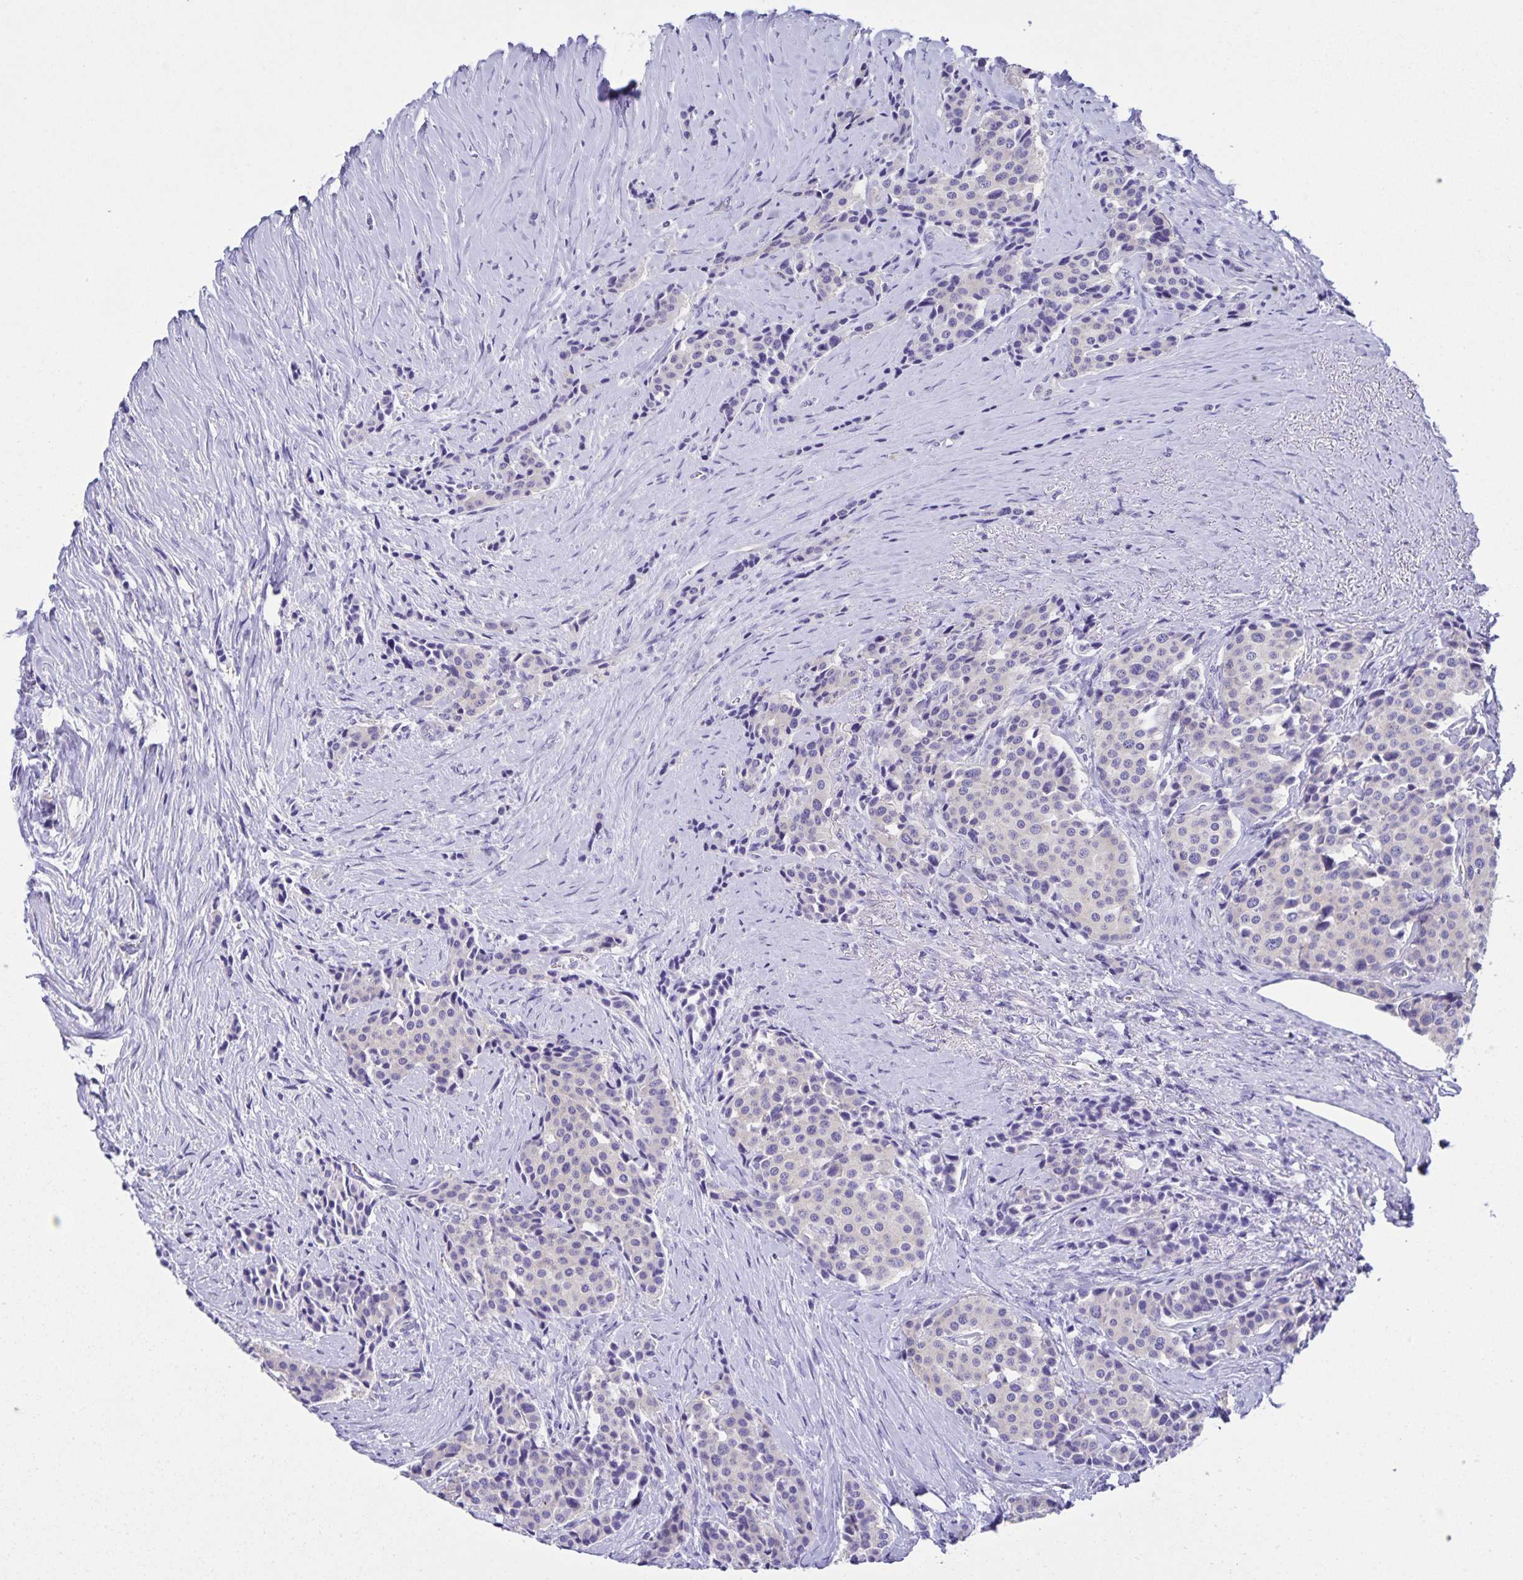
{"staining": {"intensity": "negative", "quantity": "none", "location": "none"}, "tissue": "carcinoid", "cell_type": "Tumor cells", "image_type": "cancer", "snomed": [{"axis": "morphology", "description": "Carcinoid, malignant, NOS"}, {"axis": "topography", "description": "Small intestine"}], "caption": "Malignant carcinoid was stained to show a protein in brown. There is no significant expression in tumor cells.", "gene": "CAPSL", "patient": {"sex": "male", "age": 73}}